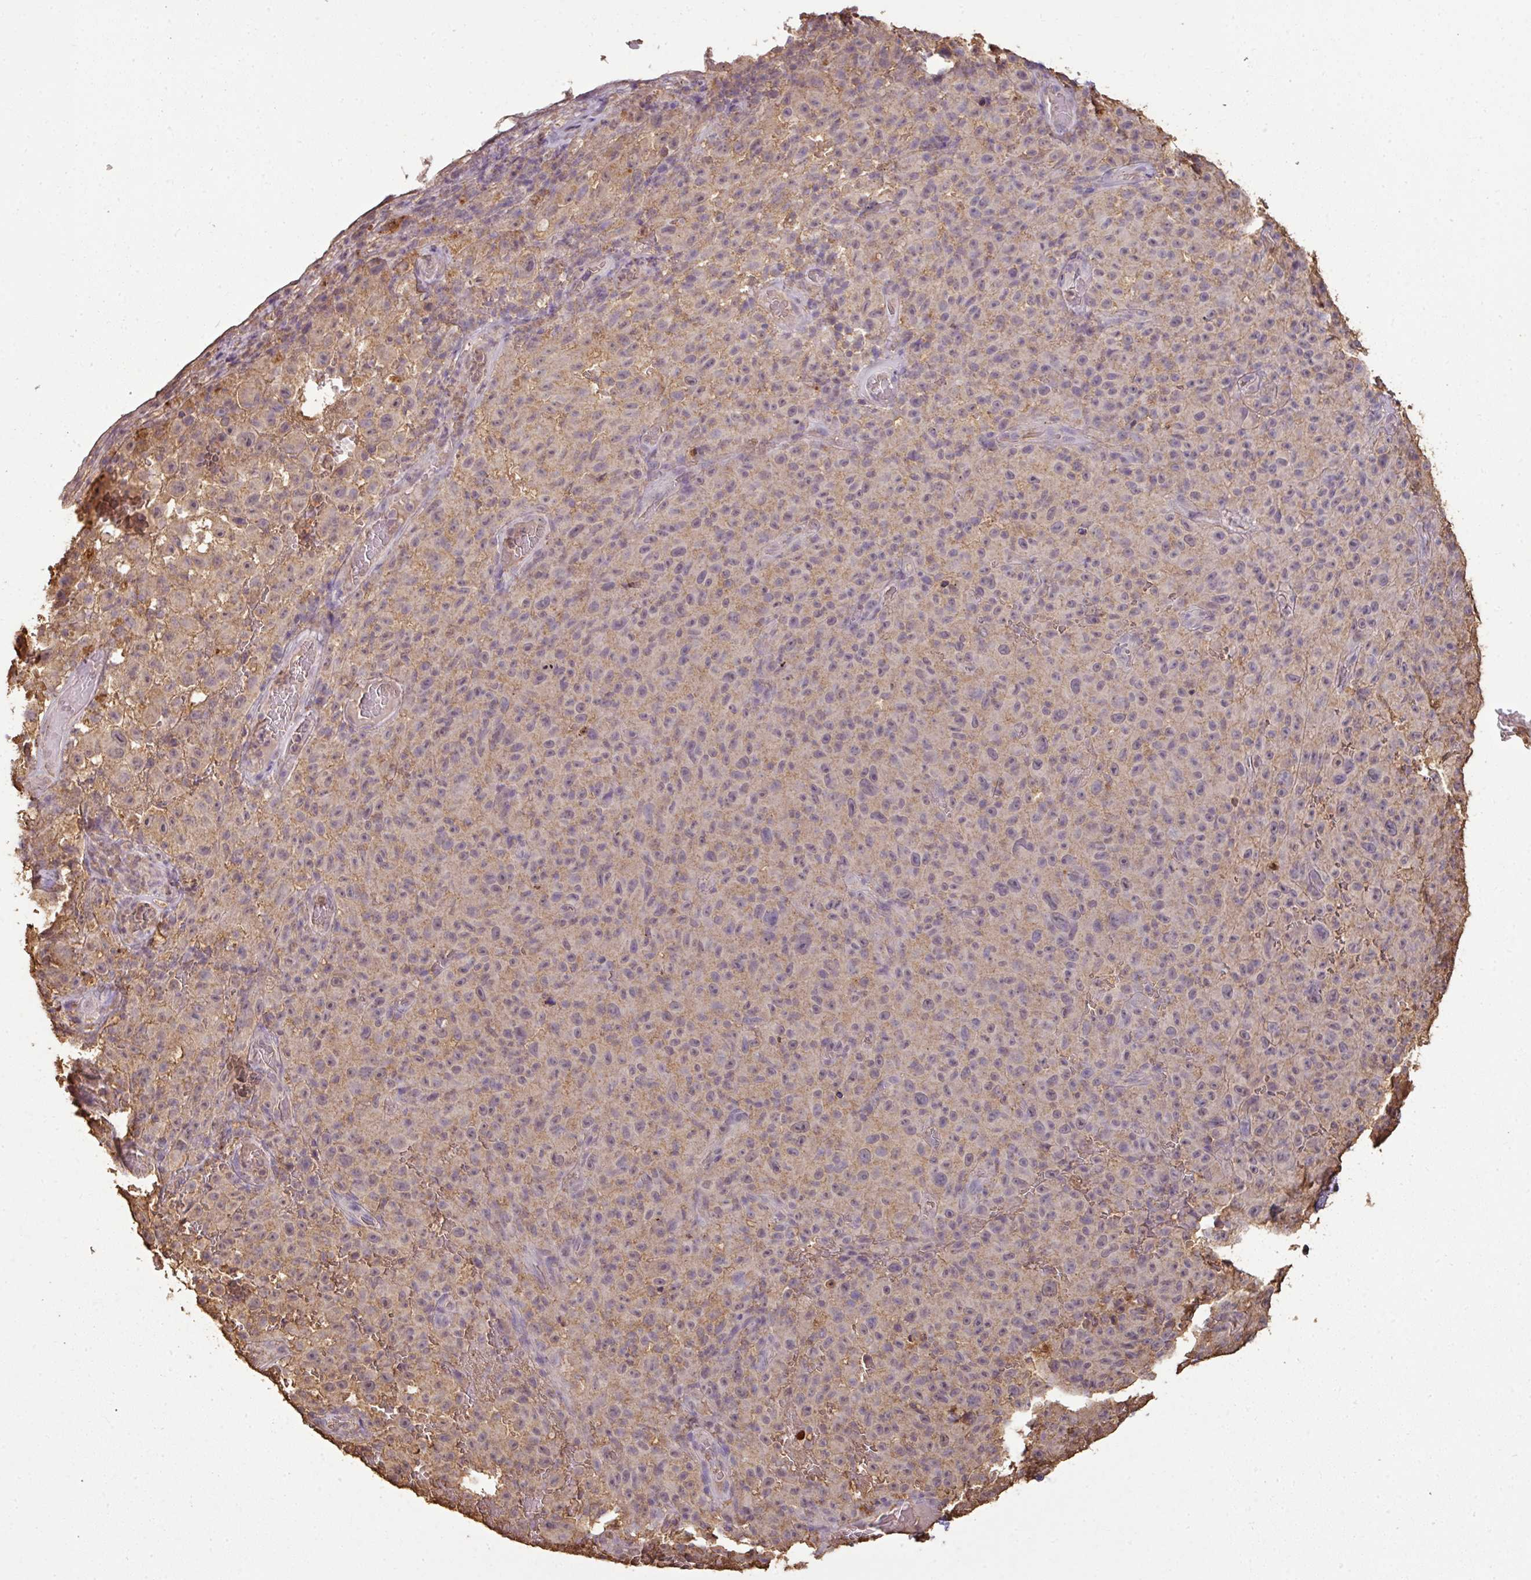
{"staining": {"intensity": "weak", "quantity": "<25%", "location": "cytoplasmic/membranous"}, "tissue": "melanoma", "cell_type": "Tumor cells", "image_type": "cancer", "snomed": [{"axis": "morphology", "description": "Malignant melanoma, NOS"}, {"axis": "topography", "description": "Skin"}], "caption": "A high-resolution histopathology image shows immunohistochemistry (IHC) staining of melanoma, which demonstrates no significant positivity in tumor cells.", "gene": "ATAT1", "patient": {"sex": "female", "age": 82}}